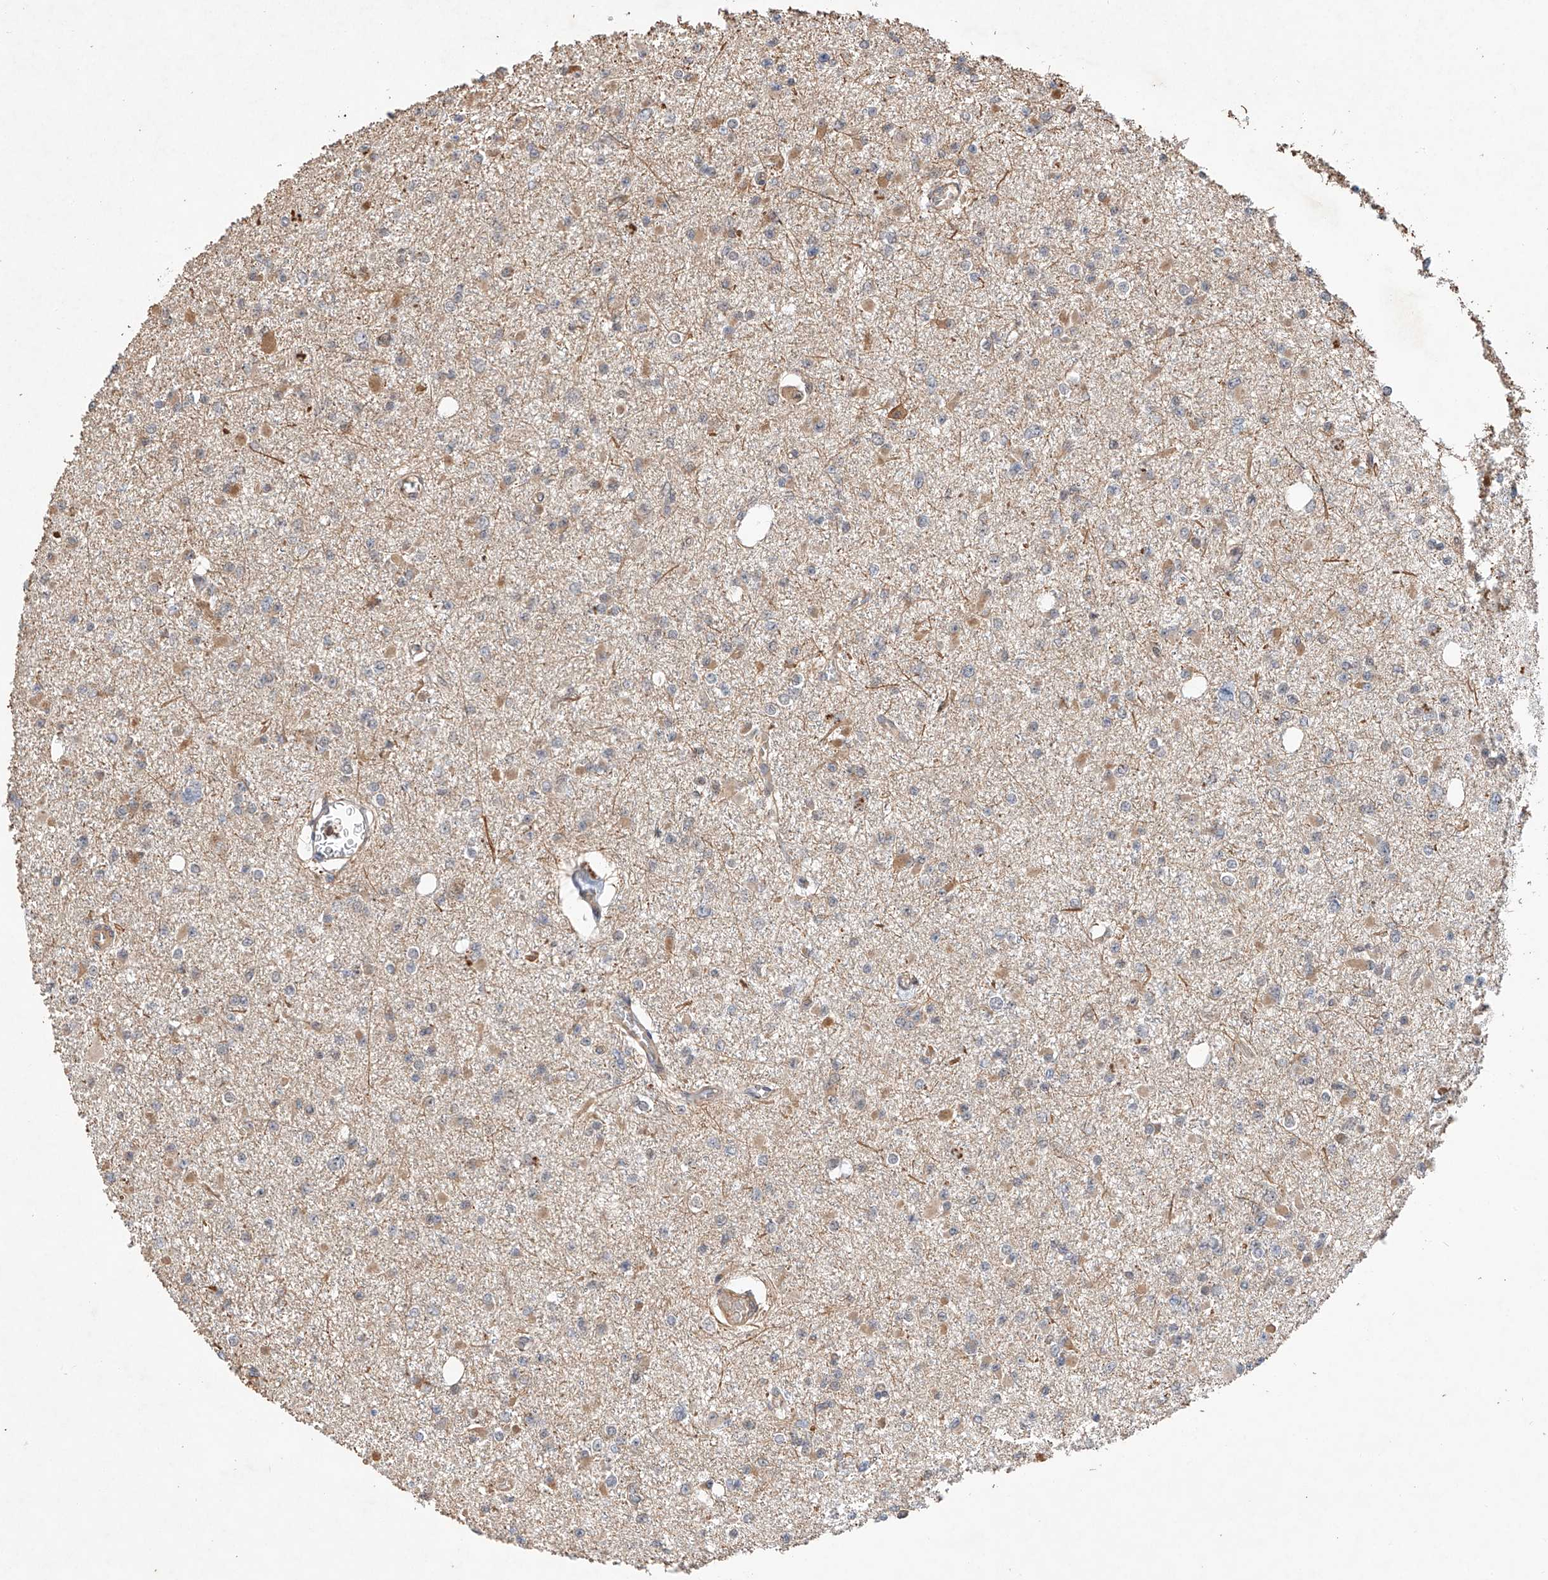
{"staining": {"intensity": "moderate", "quantity": "<25%", "location": "cytoplasmic/membranous"}, "tissue": "glioma", "cell_type": "Tumor cells", "image_type": "cancer", "snomed": [{"axis": "morphology", "description": "Glioma, malignant, Low grade"}, {"axis": "topography", "description": "Brain"}], "caption": "The micrograph exhibits staining of malignant low-grade glioma, revealing moderate cytoplasmic/membranous protein staining (brown color) within tumor cells. The protein is stained brown, and the nuclei are stained in blue (DAB IHC with brightfield microscopy, high magnification).", "gene": "RILPL2", "patient": {"sex": "female", "age": 22}}